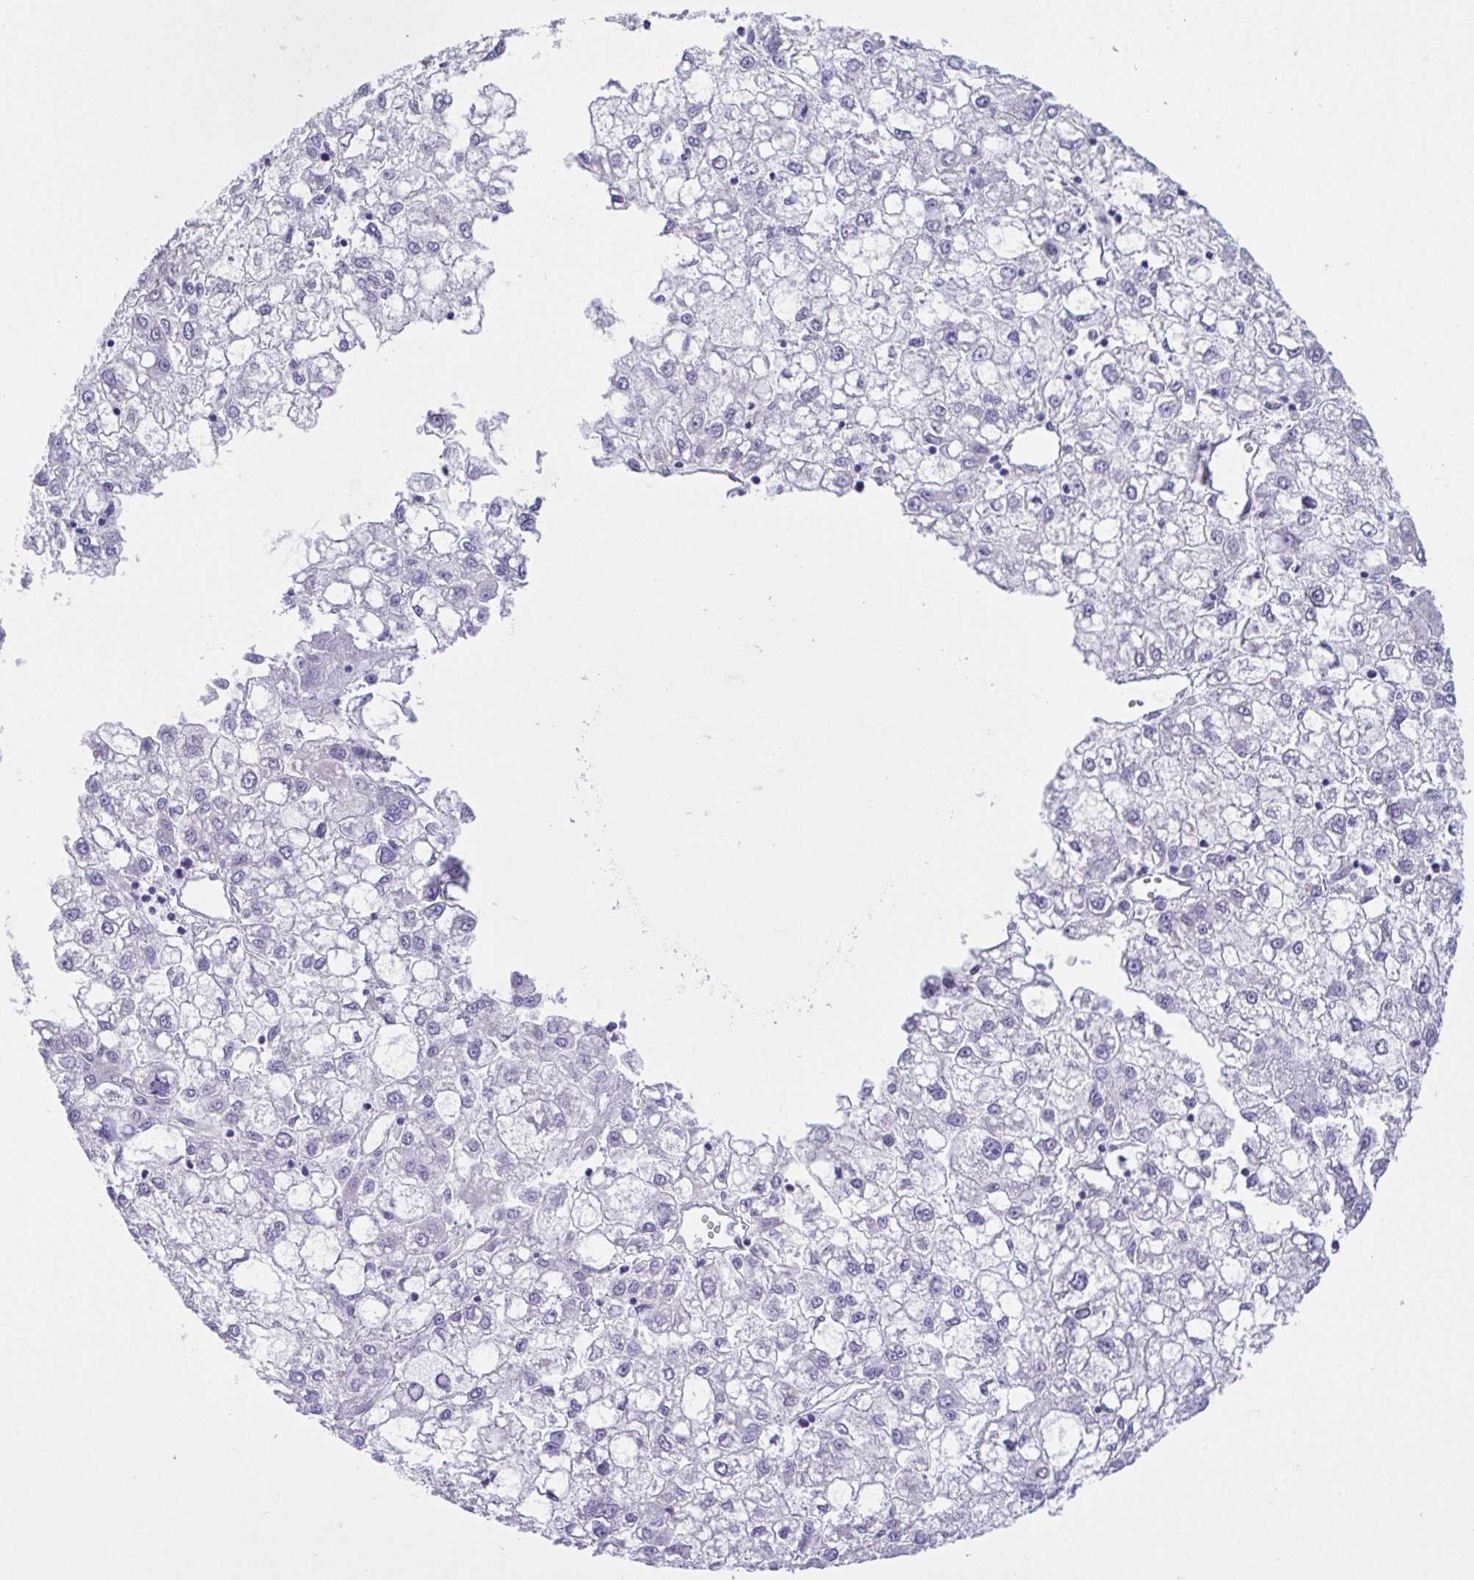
{"staining": {"intensity": "negative", "quantity": "none", "location": "none"}, "tissue": "liver cancer", "cell_type": "Tumor cells", "image_type": "cancer", "snomed": [{"axis": "morphology", "description": "Carcinoma, Hepatocellular, NOS"}, {"axis": "topography", "description": "Liver"}], "caption": "Histopathology image shows no protein expression in tumor cells of liver hepatocellular carcinoma tissue.", "gene": "C4orf33", "patient": {"sex": "male", "age": 40}}